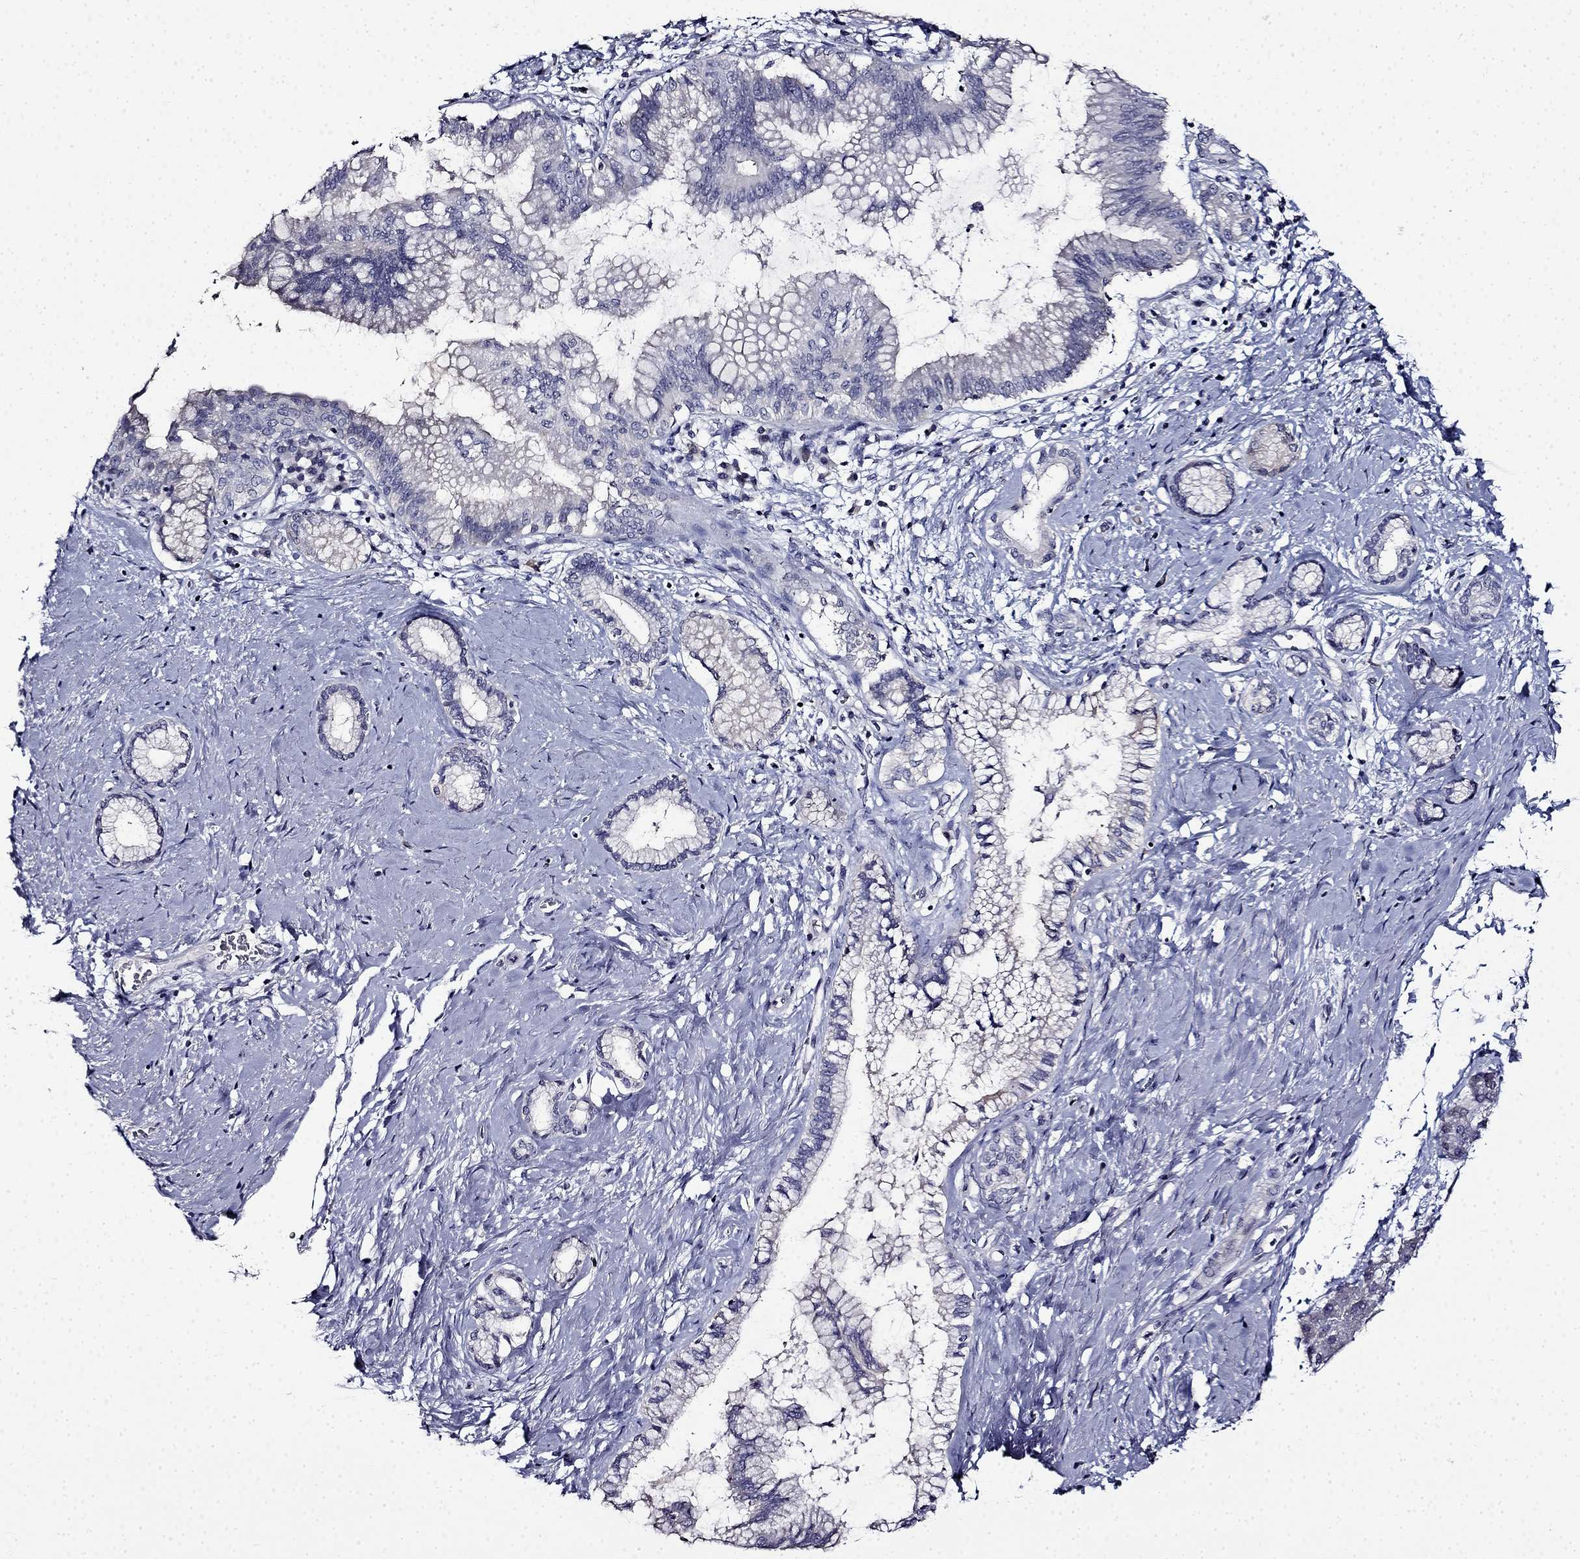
{"staining": {"intensity": "negative", "quantity": "none", "location": "none"}, "tissue": "pancreatic cancer", "cell_type": "Tumor cells", "image_type": "cancer", "snomed": [{"axis": "morphology", "description": "Adenocarcinoma, NOS"}, {"axis": "topography", "description": "Pancreas"}], "caption": "Histopathology image shows no significant protein staining in tumor cells of adenocarcinoma (pancreatic).", "gene": "TMEM266", "patient": {"sex": "female", "age": 73}}